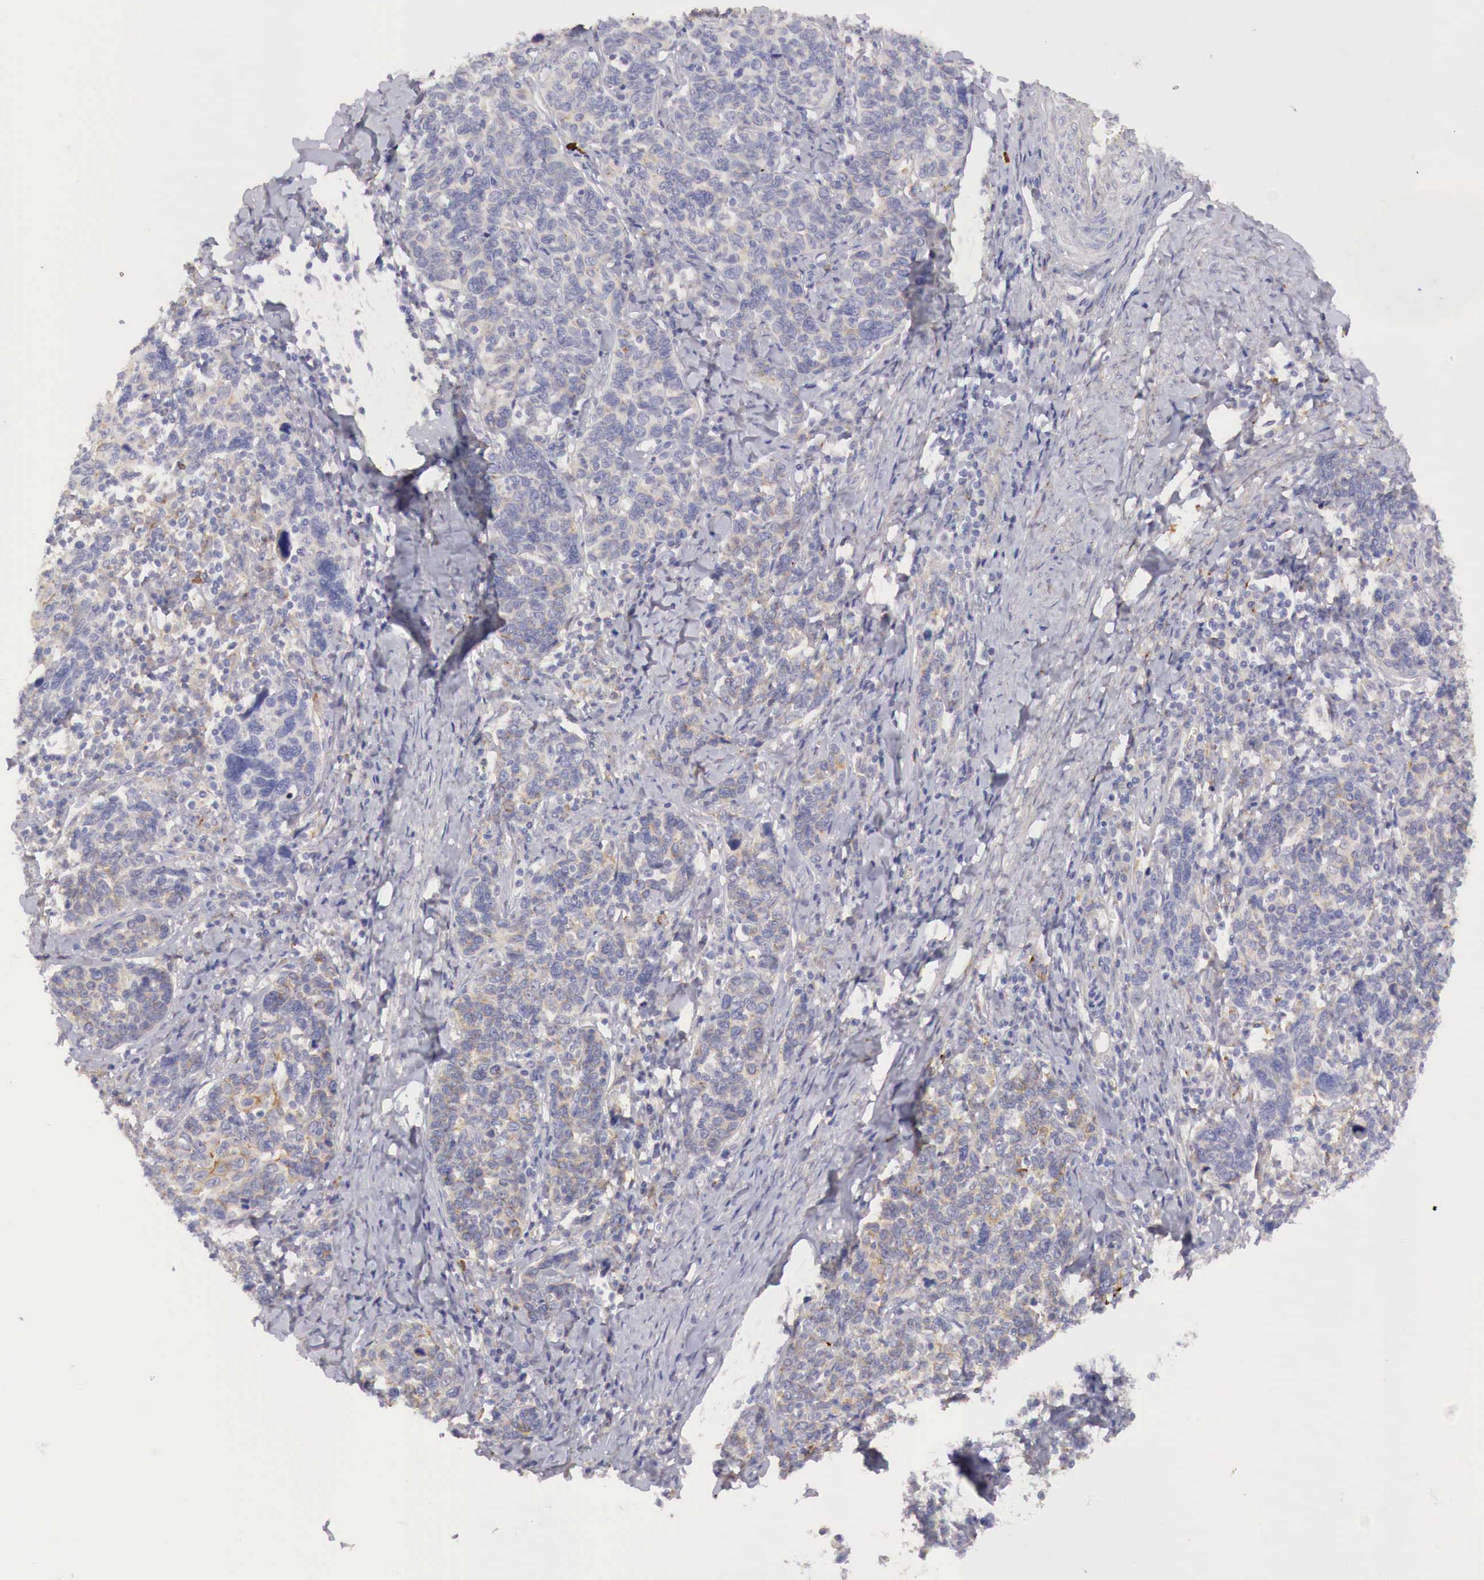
{"staining": {"intensity": "weak", "quantity": ">75%", "location": "cytoplasmic/membranous"}, "tissue": "cervical cancer", "cell_type": "Tumor cells", "image_type": "cancer", "snomed": [{"axis": "morphology", "description": "Squamous cell carcinoma, NOS"}, {"axis": "topography", "description": "Cervix"}], "caption": "High-magnification brightfield microscopy of cervical squamous cell carcinoma stained with DAB (brown) and counterstained with hematoxylin (blue). tumor cells exhibit weak cytoplasmic/membranous staining is appreciated in approximately>75% of cells.", "gene": "KLHDC7B", "patient": {"sex": "female", "age": 41}}